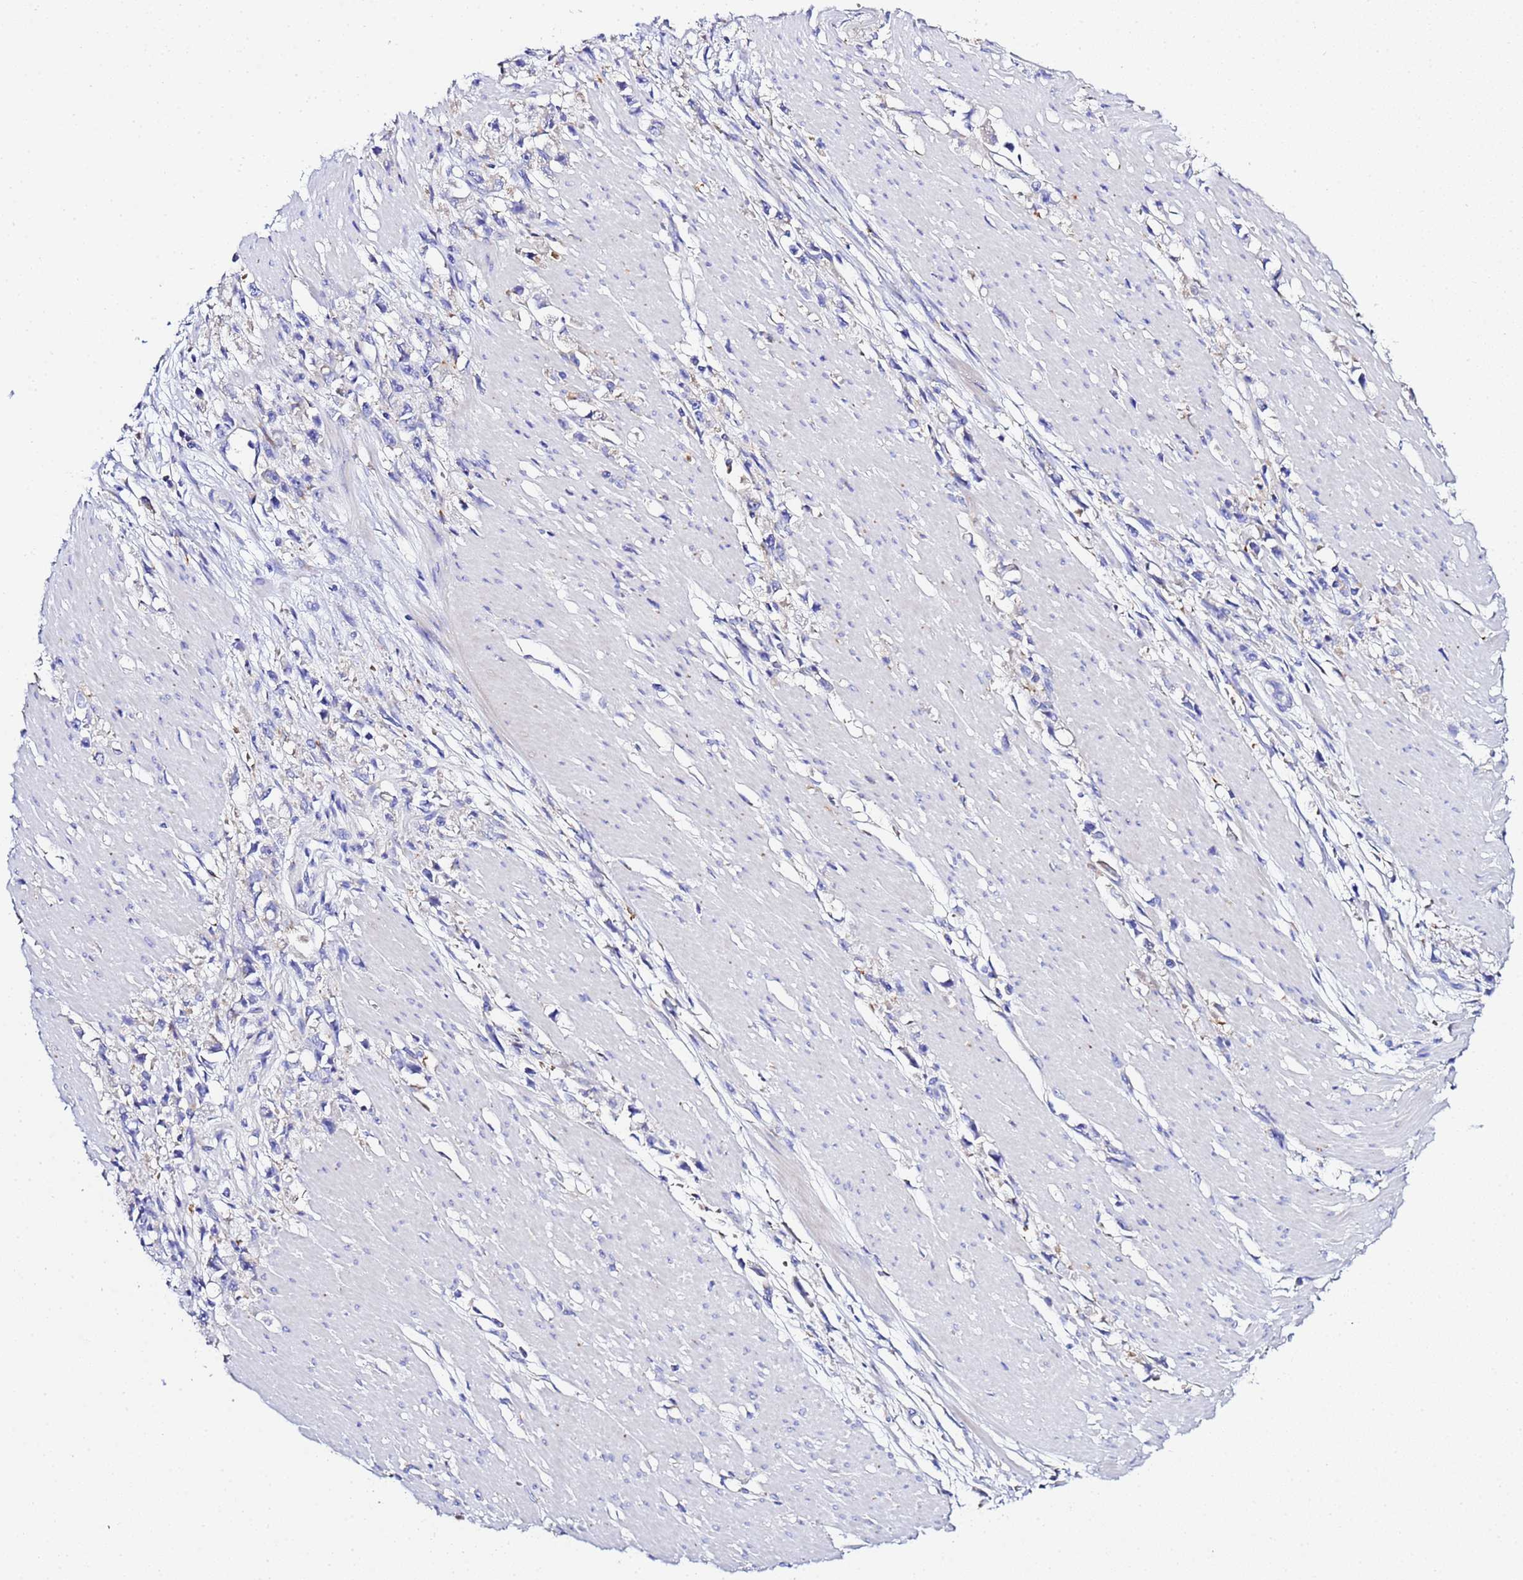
{"staining": {"intensity": "negative", "quantity": "none", "location": "none"}, "tissue": "stomach cancer", "cell_type": "Tumor cells", "image_type": "cancer", "snomed": [{"axis": "morphology", "description": "Adenocarcinoma, NOS"}, {"axis": "topography", "description": "Stomach"}], "caption": "Tumor cells are negative for brown protein staining in stomach adenocarcinoma. (DAB (3,3'-diaminobenzidine) immunohistochemistry (IHC), high magnification).", "gene": "VTI1B", "patient": {"sex": "female", "age": 59}}